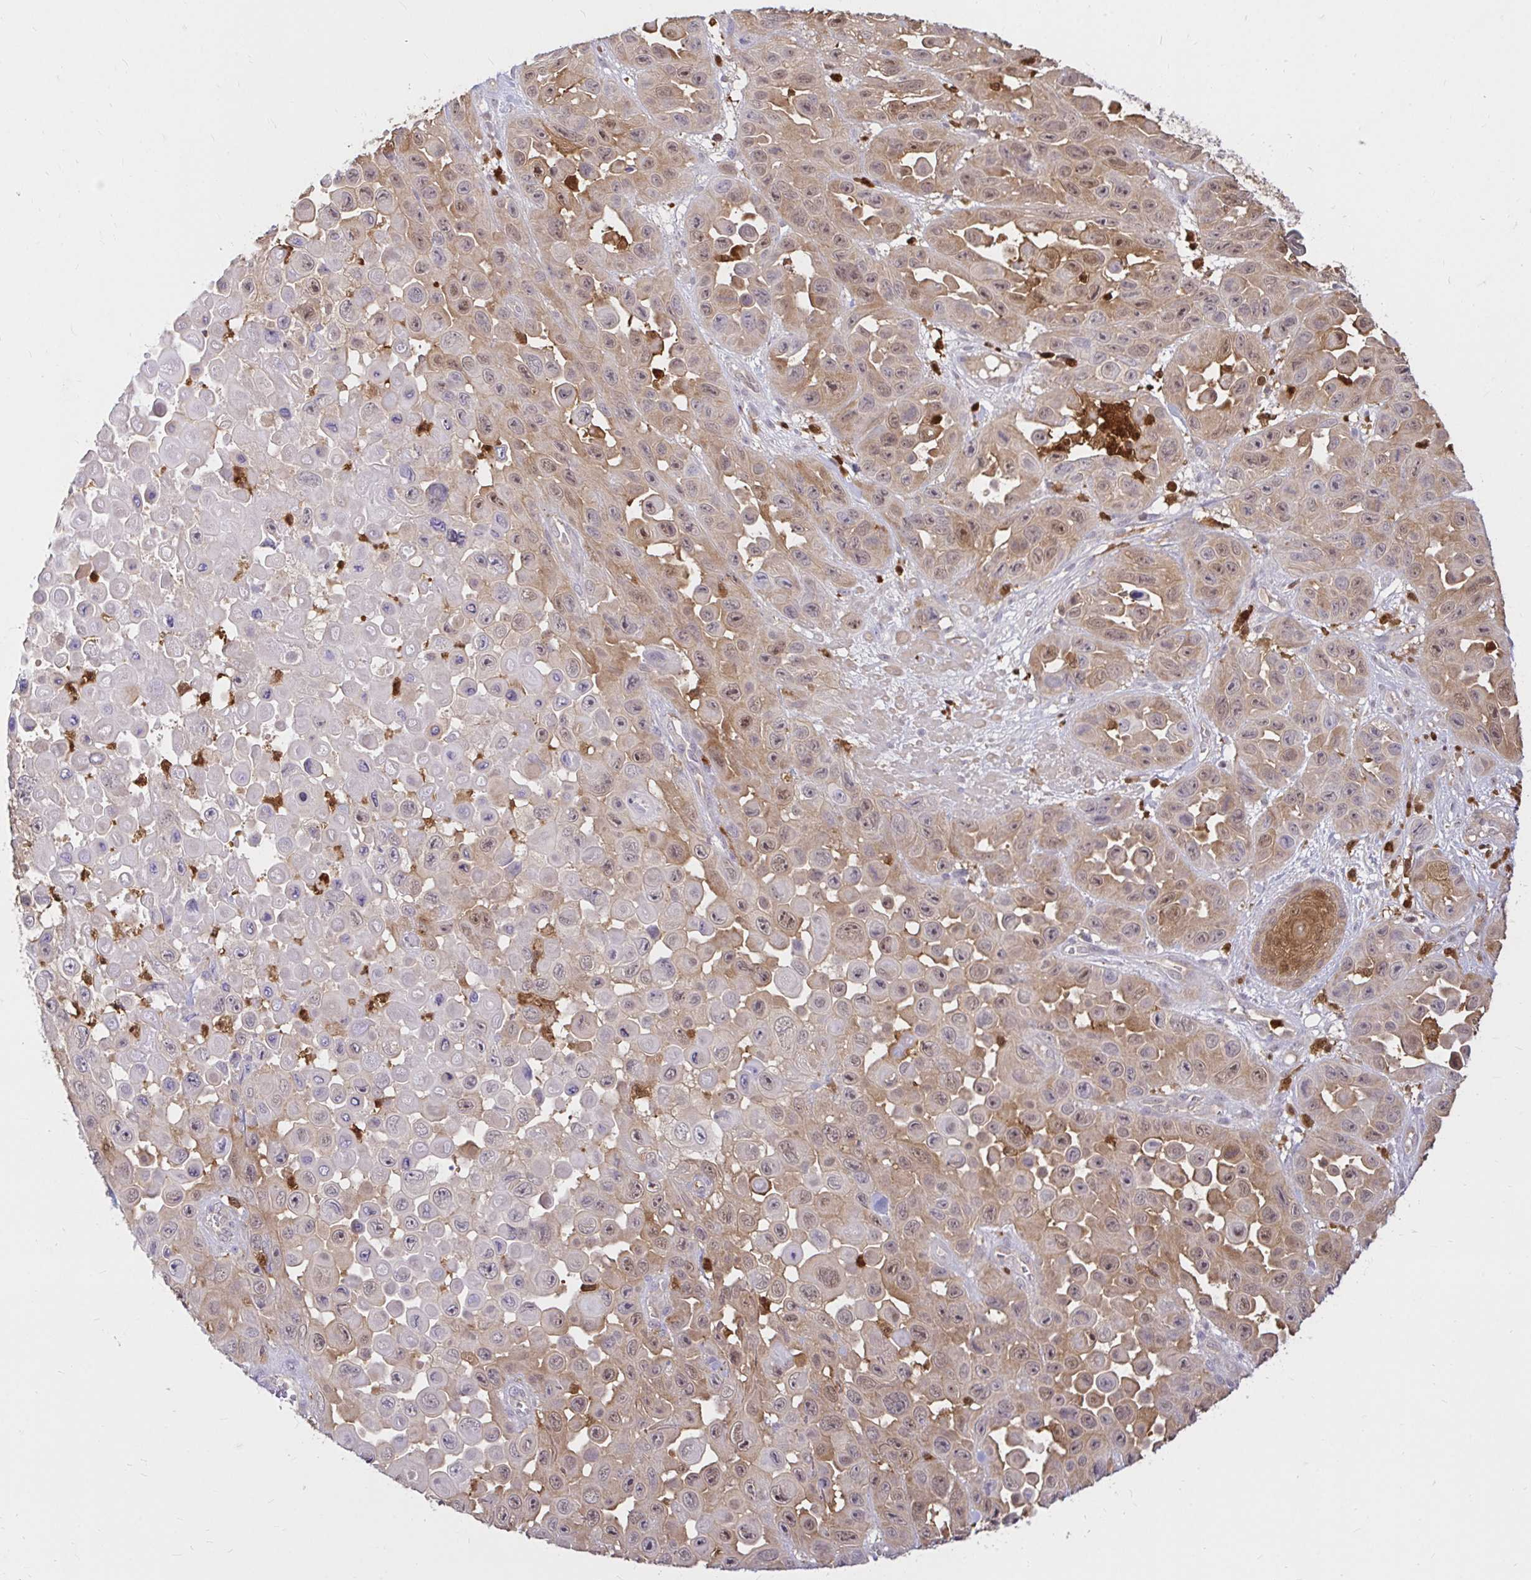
{"staining": {"intensity": "weak", "quantity": "25%-75%", "location": "cytoplasmic/membranous,nuclear"}, "tissue": "skin cancer", "cell_type": "Tumor cells", "image_type": "cancer", "snomed": [{"axis": "morphology", "description": "Squamous cell carcinoma, NOS"}, {"axis": "topography", "description": "Skin"}], "caption": "Protein analysis of skin cancer (squamous cell carcinoma) tissue demonstrates weak cytoplasmic/membranous and nuclear expression in approximately 25%-75% of tumor cells.", "gene": "PYCARD", "patient": {"sex": "male", "age": 81}}